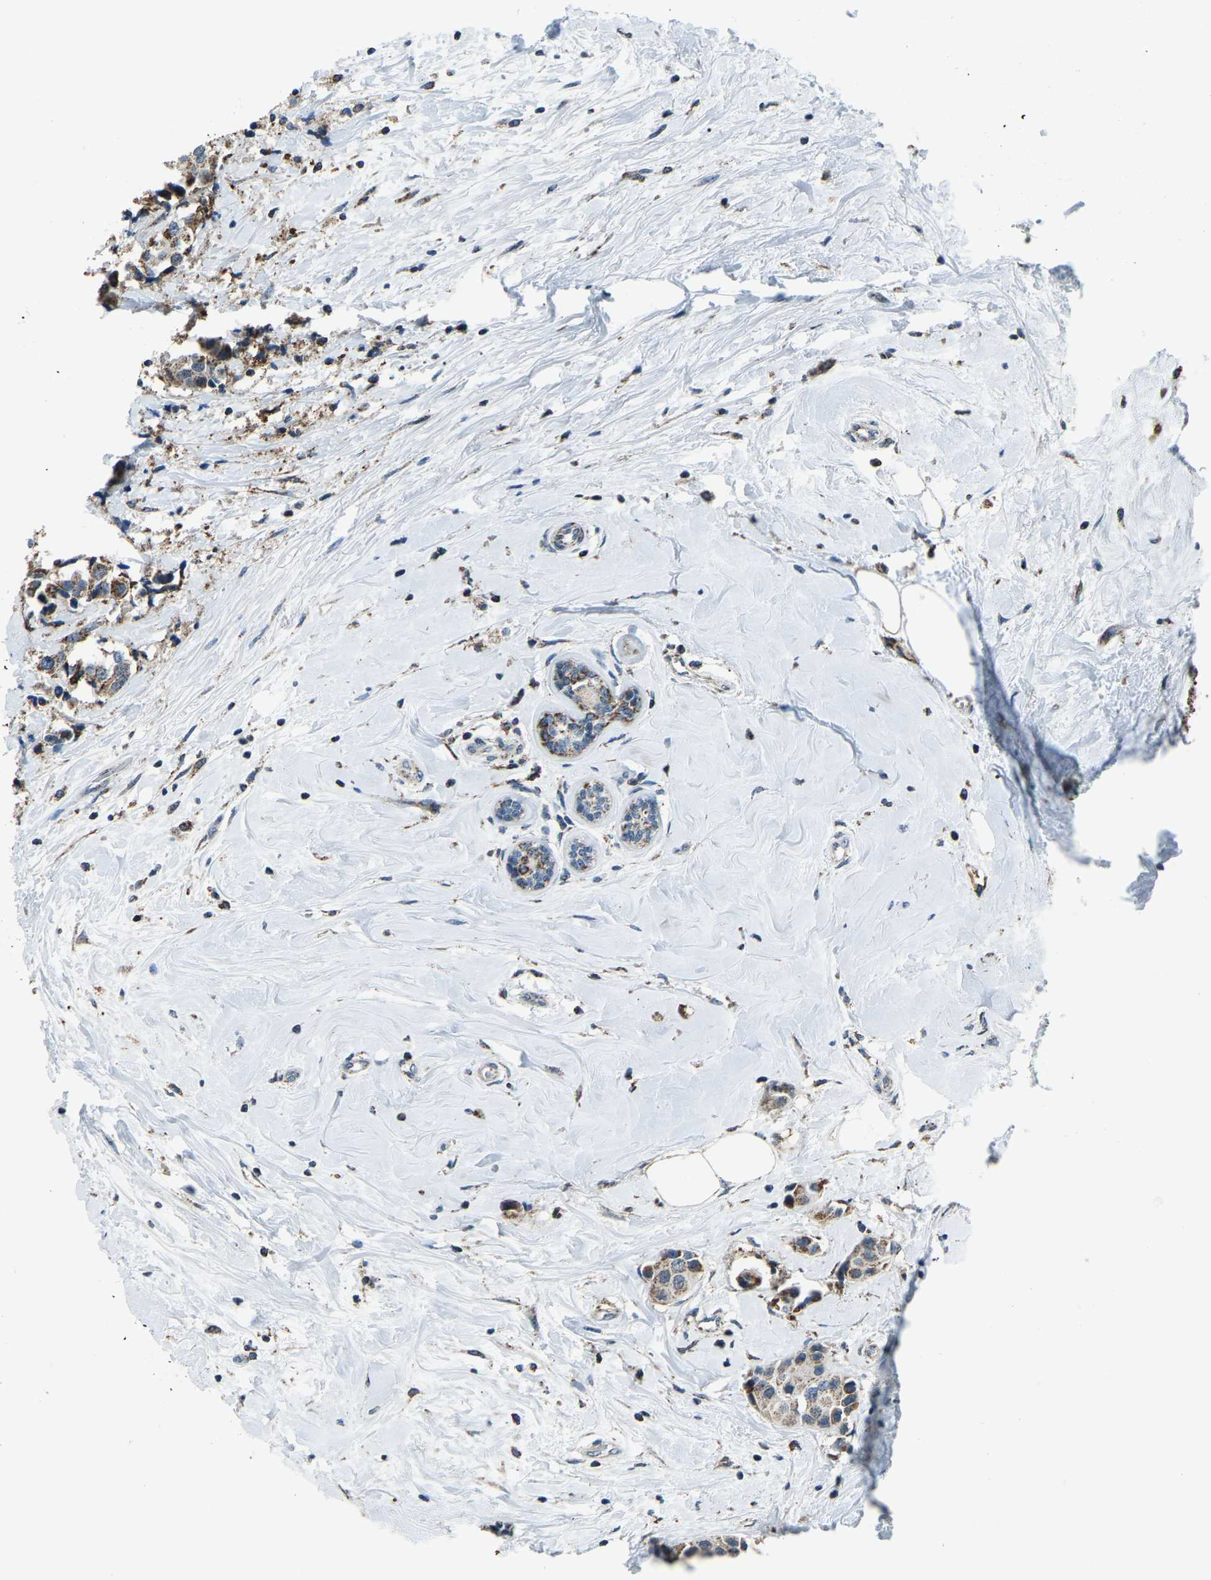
{"staining": {"intensity": "moderate", "quantity": ">75%", "location": "cytoplasmic/membranous"}, "tissue": "breast cancer", "cell_type": "Tumor cells", "image_type": "cancer", "snomed": [{"axis": "morphology", "description": "Normal tissue, NOS"}, {"axis": "morphology", "description": "Duct carcinoma"}, {"axis": "topography", "description": "Breast"}], "caption": "Human breast cancer stained with a protein marker displays moderate staining in tumor cells.", "gene": "RBM33", "patient": {"sex": "female", "age": 39}}